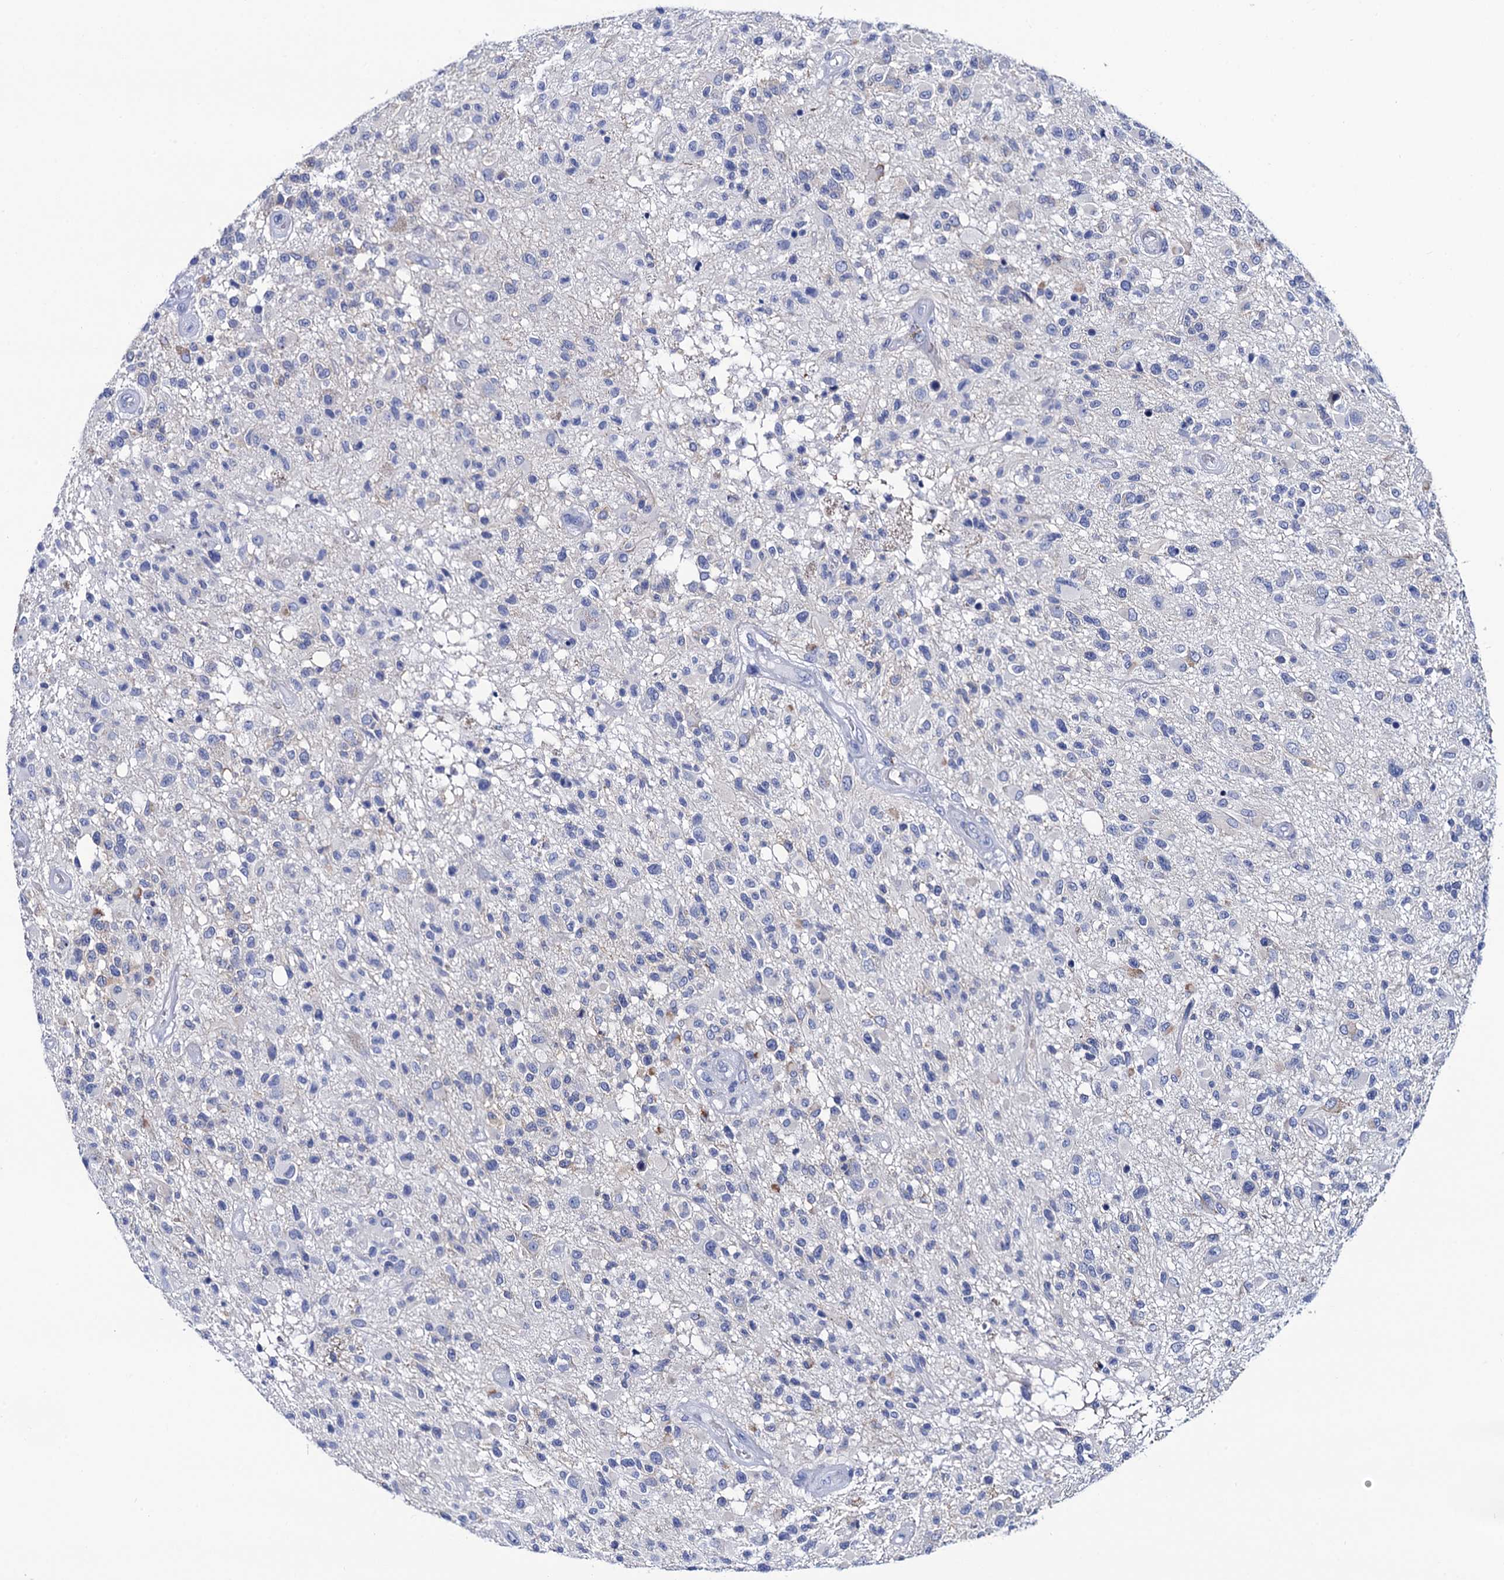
{"staining": {"intensity": "negative", "quantity": "none", "location": "none"}, "tissue": "glioma", "cell_type": "Tumor cells", "image_type": "cancer", "snomed": [{"axis": "morphology", "description": "Glioma, malignant, High grade"}, {"axis": "morphology", "description": "Glioblastoma, NOS"}, {"axis": "topography", "description": "Brain"}], "caption": "Glioma was stained to show a protein in brown. There is no significant positivity in tumor cells.", "gene": "RAB3IP", "patient": {"sex": "male", "age": 60}}